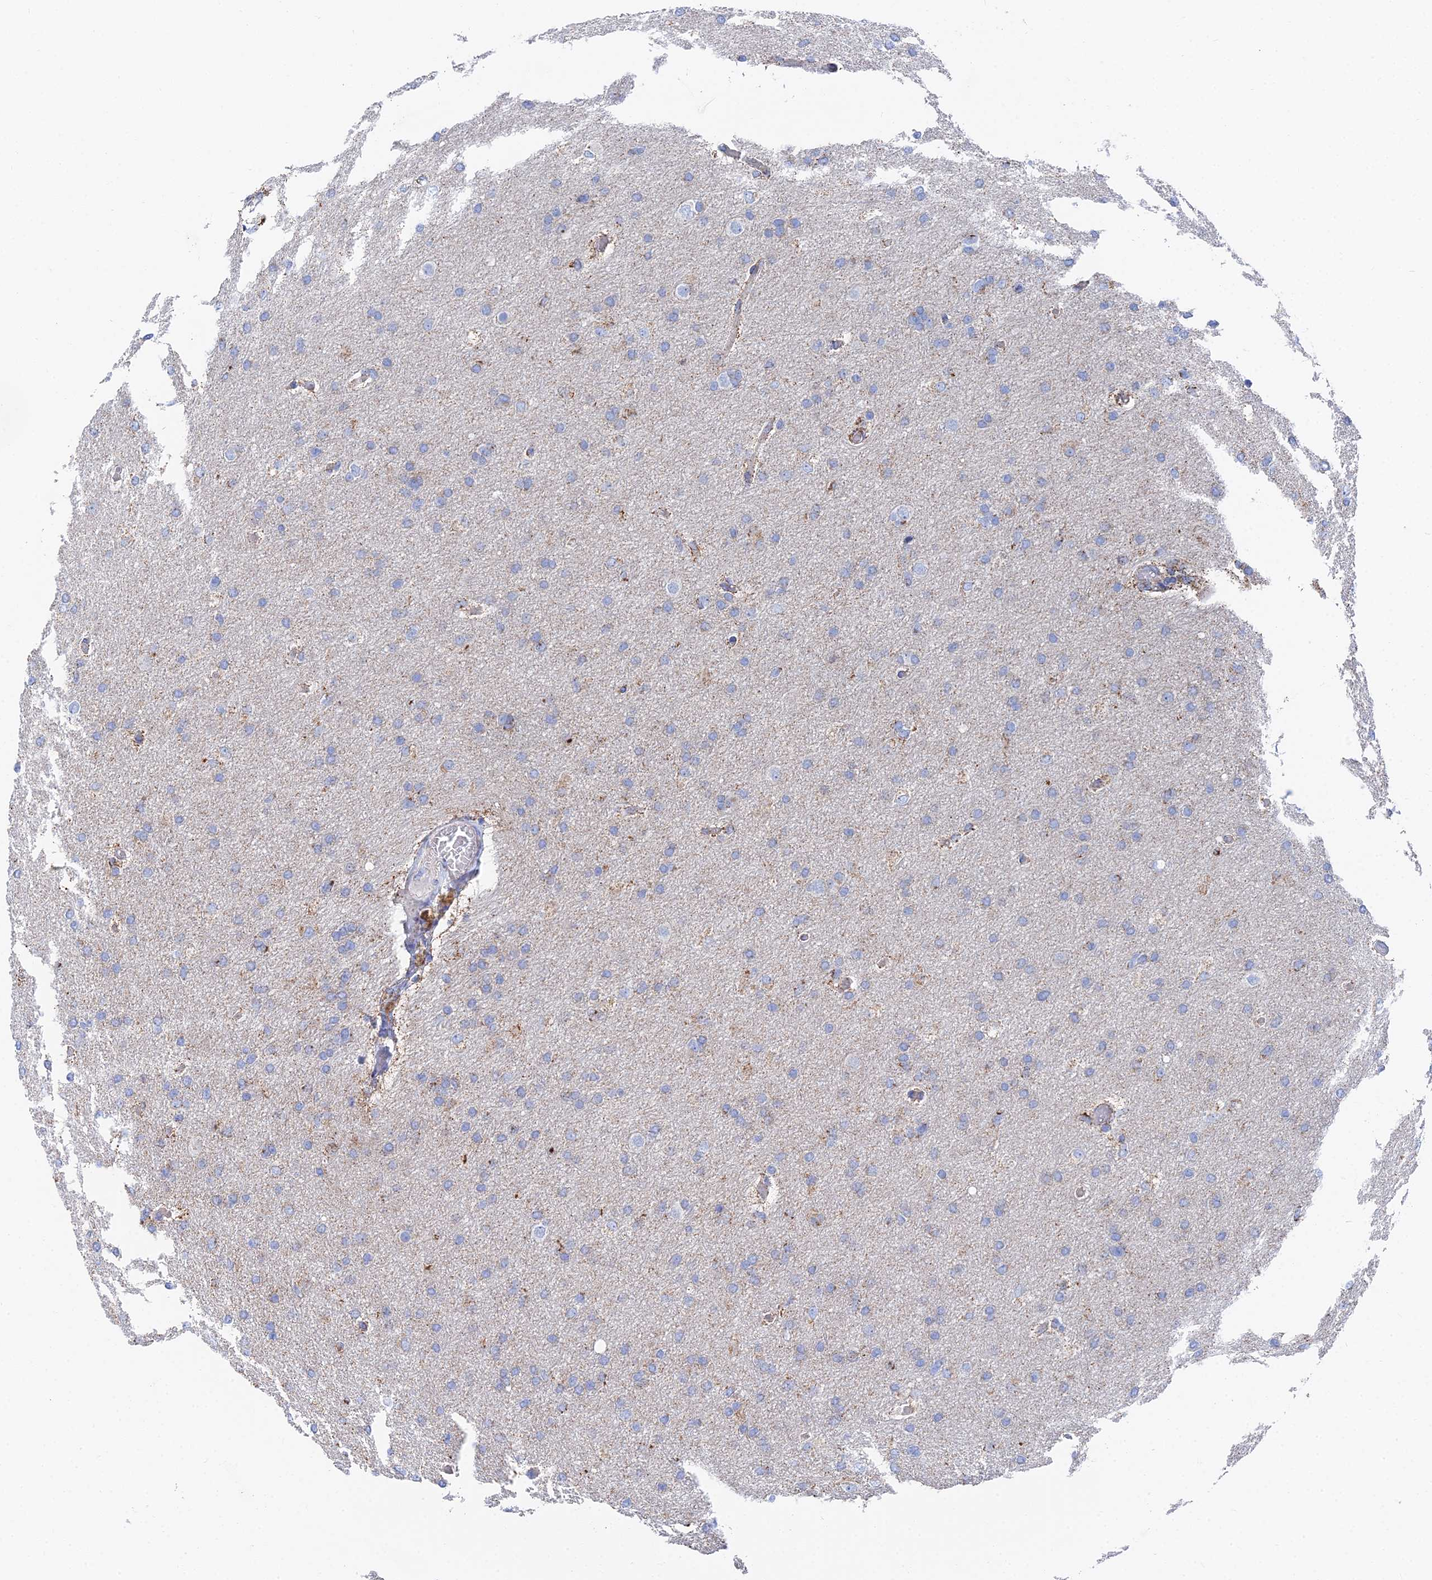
{"staining": {"intensity": "negative", "quantity": "none", "location": "none"}, "tissue": "glioma", "cell_type": "Tumor cells", "image_type": "cancer", "snomed": [{"axis": "morphology", "description": "Glioma, malignant, High grade"}, {"axis": "topography", "description": "Cerebral cortex"}], "caption": "Malignant glioma (high-grade) was stained to show a protein in brown. There is no significant positivity in tumor cells. Nuclei are stained in blue.", "gene": "IFT80", "patient": {"sex": "female", "age": 36}}